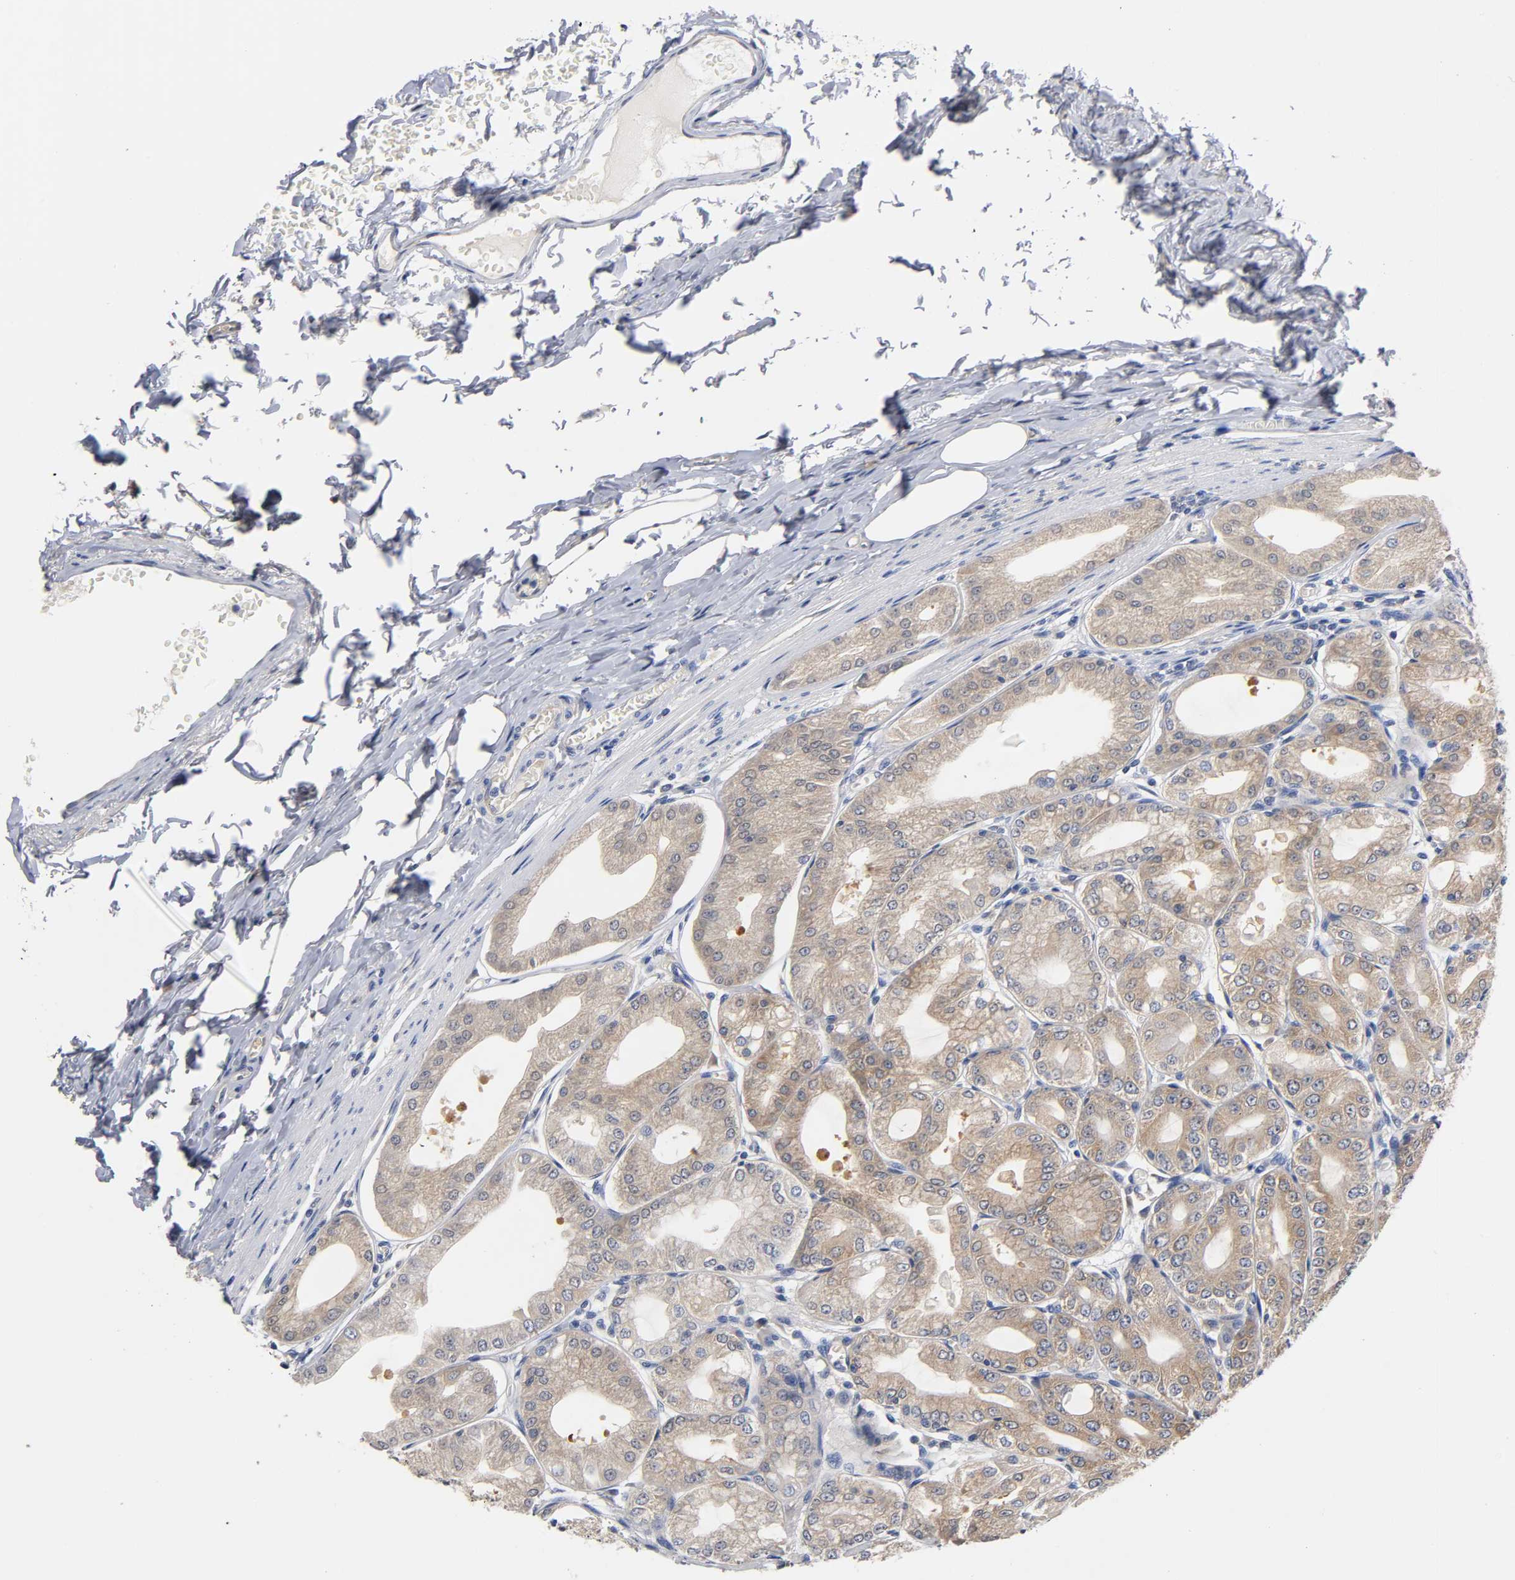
{"staining": {"intensity": "weak", "quantity": ">75%", "location": "cytoplasmic/membranous"}, "tissue": "stomach", "cell_type": "Glandular cells", "image_type": "normal", "snomed": [{"axis": "morphology", "description": "Normal tissue, NOS"}, {"axis": "topography", "description": "Stomach, lower"}], "caption": "Stomach stained for a protein (brown) exhibits weak cytoplasmic/membranous positive positivity in approximately >75% of glandular cells.", "gene": "FYN", "patient": {"sex": "male", "age": 71}}